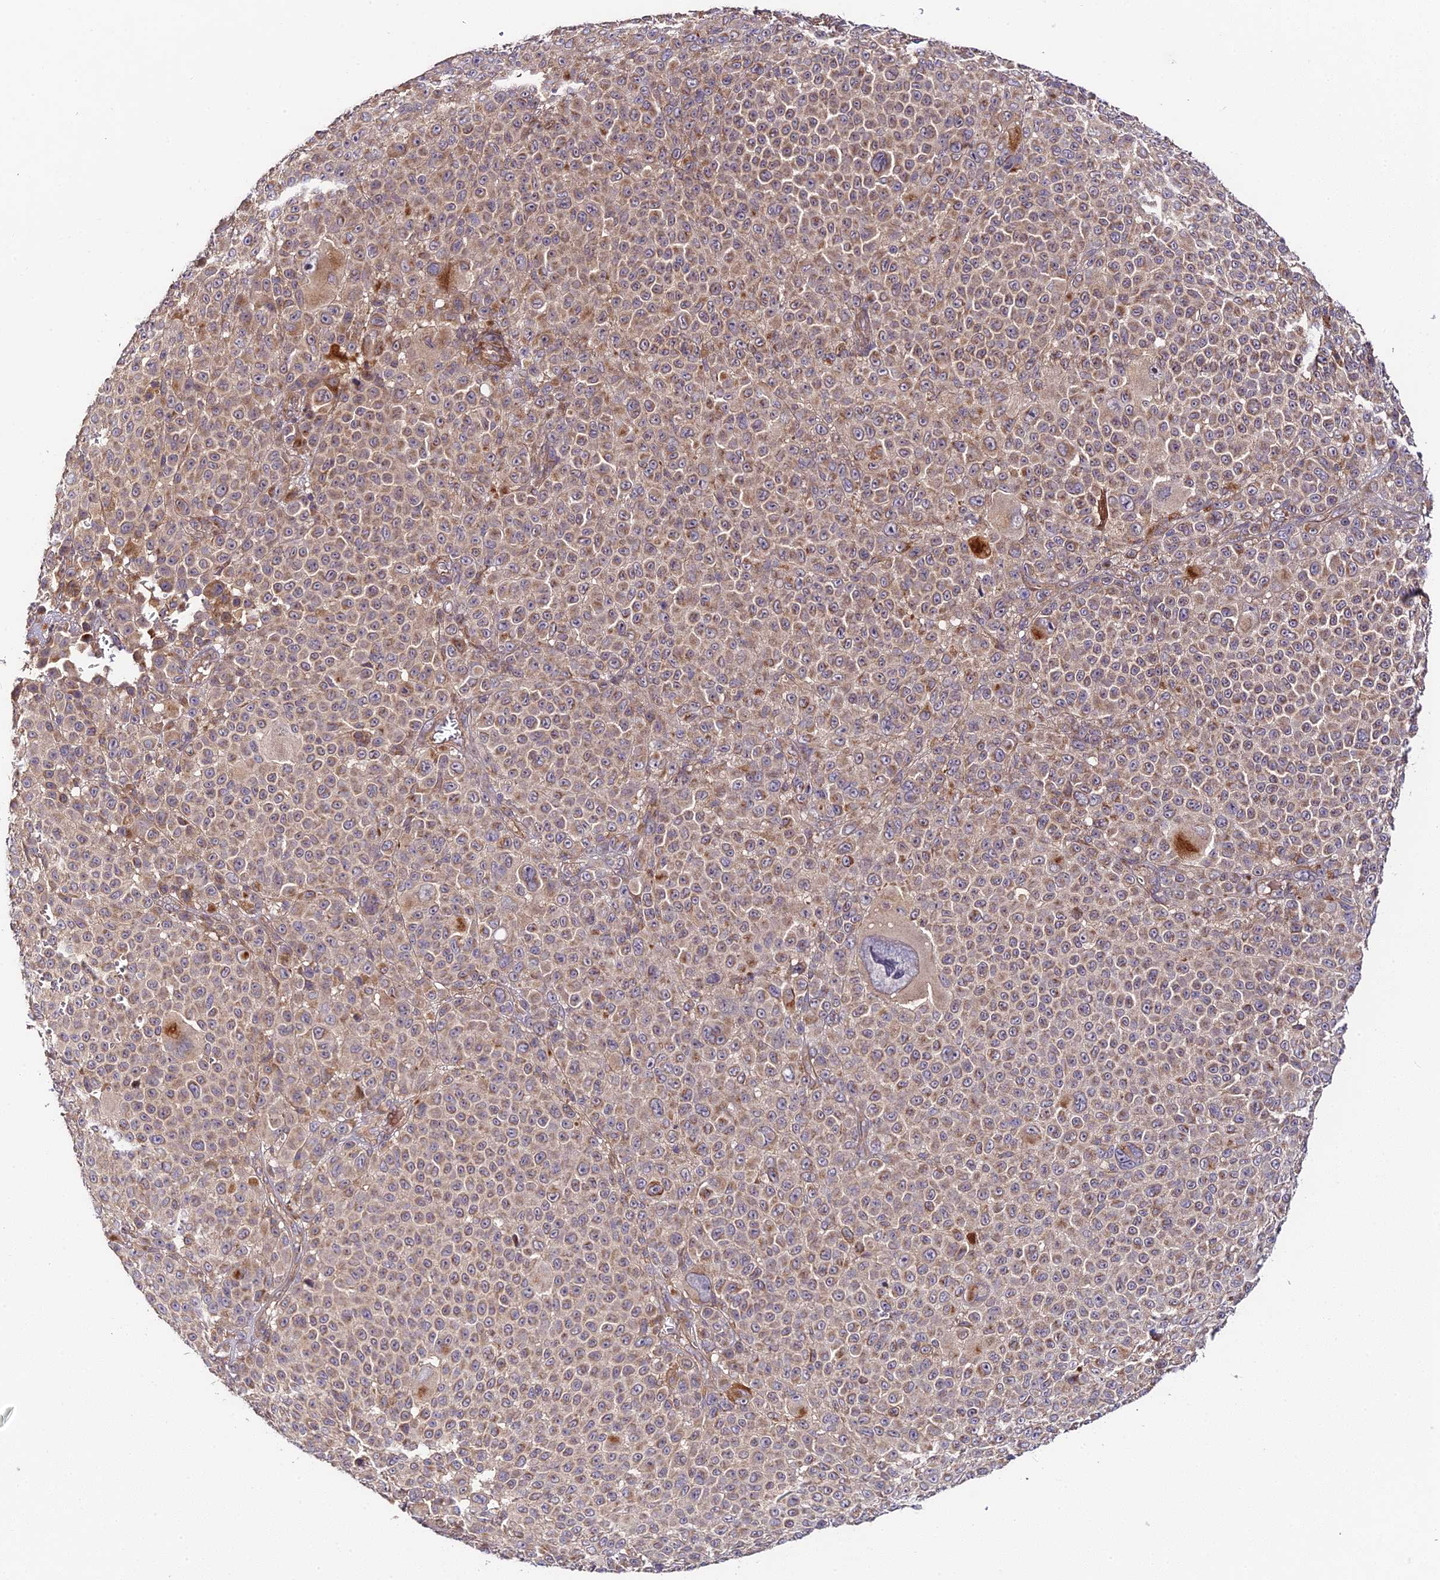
{"staining": {"intensity": "moderate", "quantity": "25%-75%", "location": "cytoplasmic/membranous"}, "tissue": "melanoma", "cell_type": "Tumor cells", "image_type": "cancer", "snomed": [{"axis": "morphology", "description": "Malignant melanoma, NOS"}, {"axis": "topography", "description": "Skin"}], "caption": "Immunohistochemical staining of melanoma demonstrates medium levels of moderate cytoplasmic/membranous staining in about 25%-75% of tumor cells. (DAB IHC with brightfield microscopy, high magnification).", "gene": "C3orf20", "patient": {"sex": "female", "age": 94}}